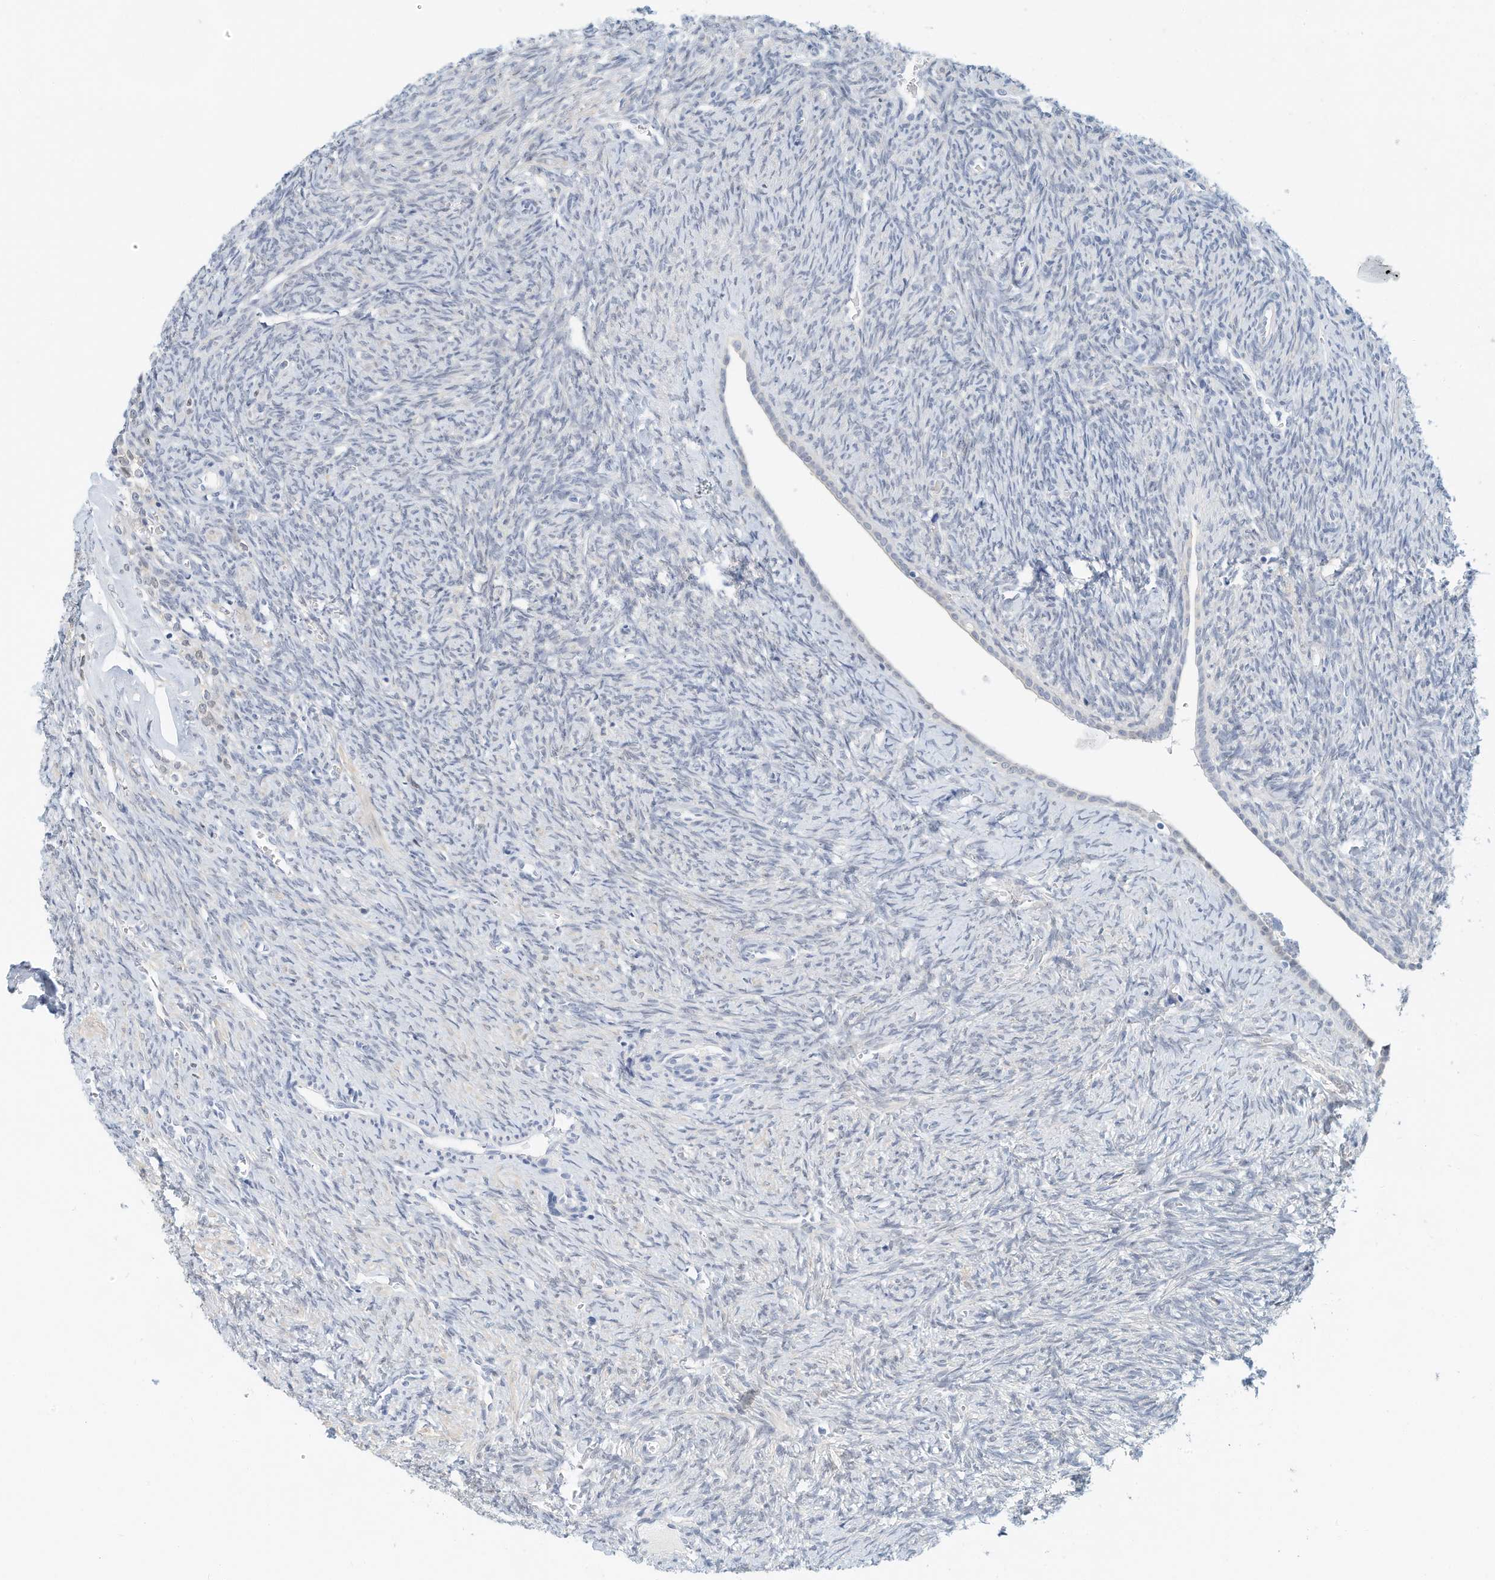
{"staining": {"intensity": "negative", "quantity": "none", "location": "none"}, "tissue": "ovary", "cell_type": "Follicle cells", "image_type": "normal", "snomed": [{"axis": "morphology", "description": "Normal tissue, NOS"}, {"axis": "topography", "description": "Ovary"}], "caption": "This is an immunohistochemistry histopathology image of normal ovary. There is no staining in follicle cells.", "gene": "ARHGAP28", "patient": {"sex": "female", "age": 41}}